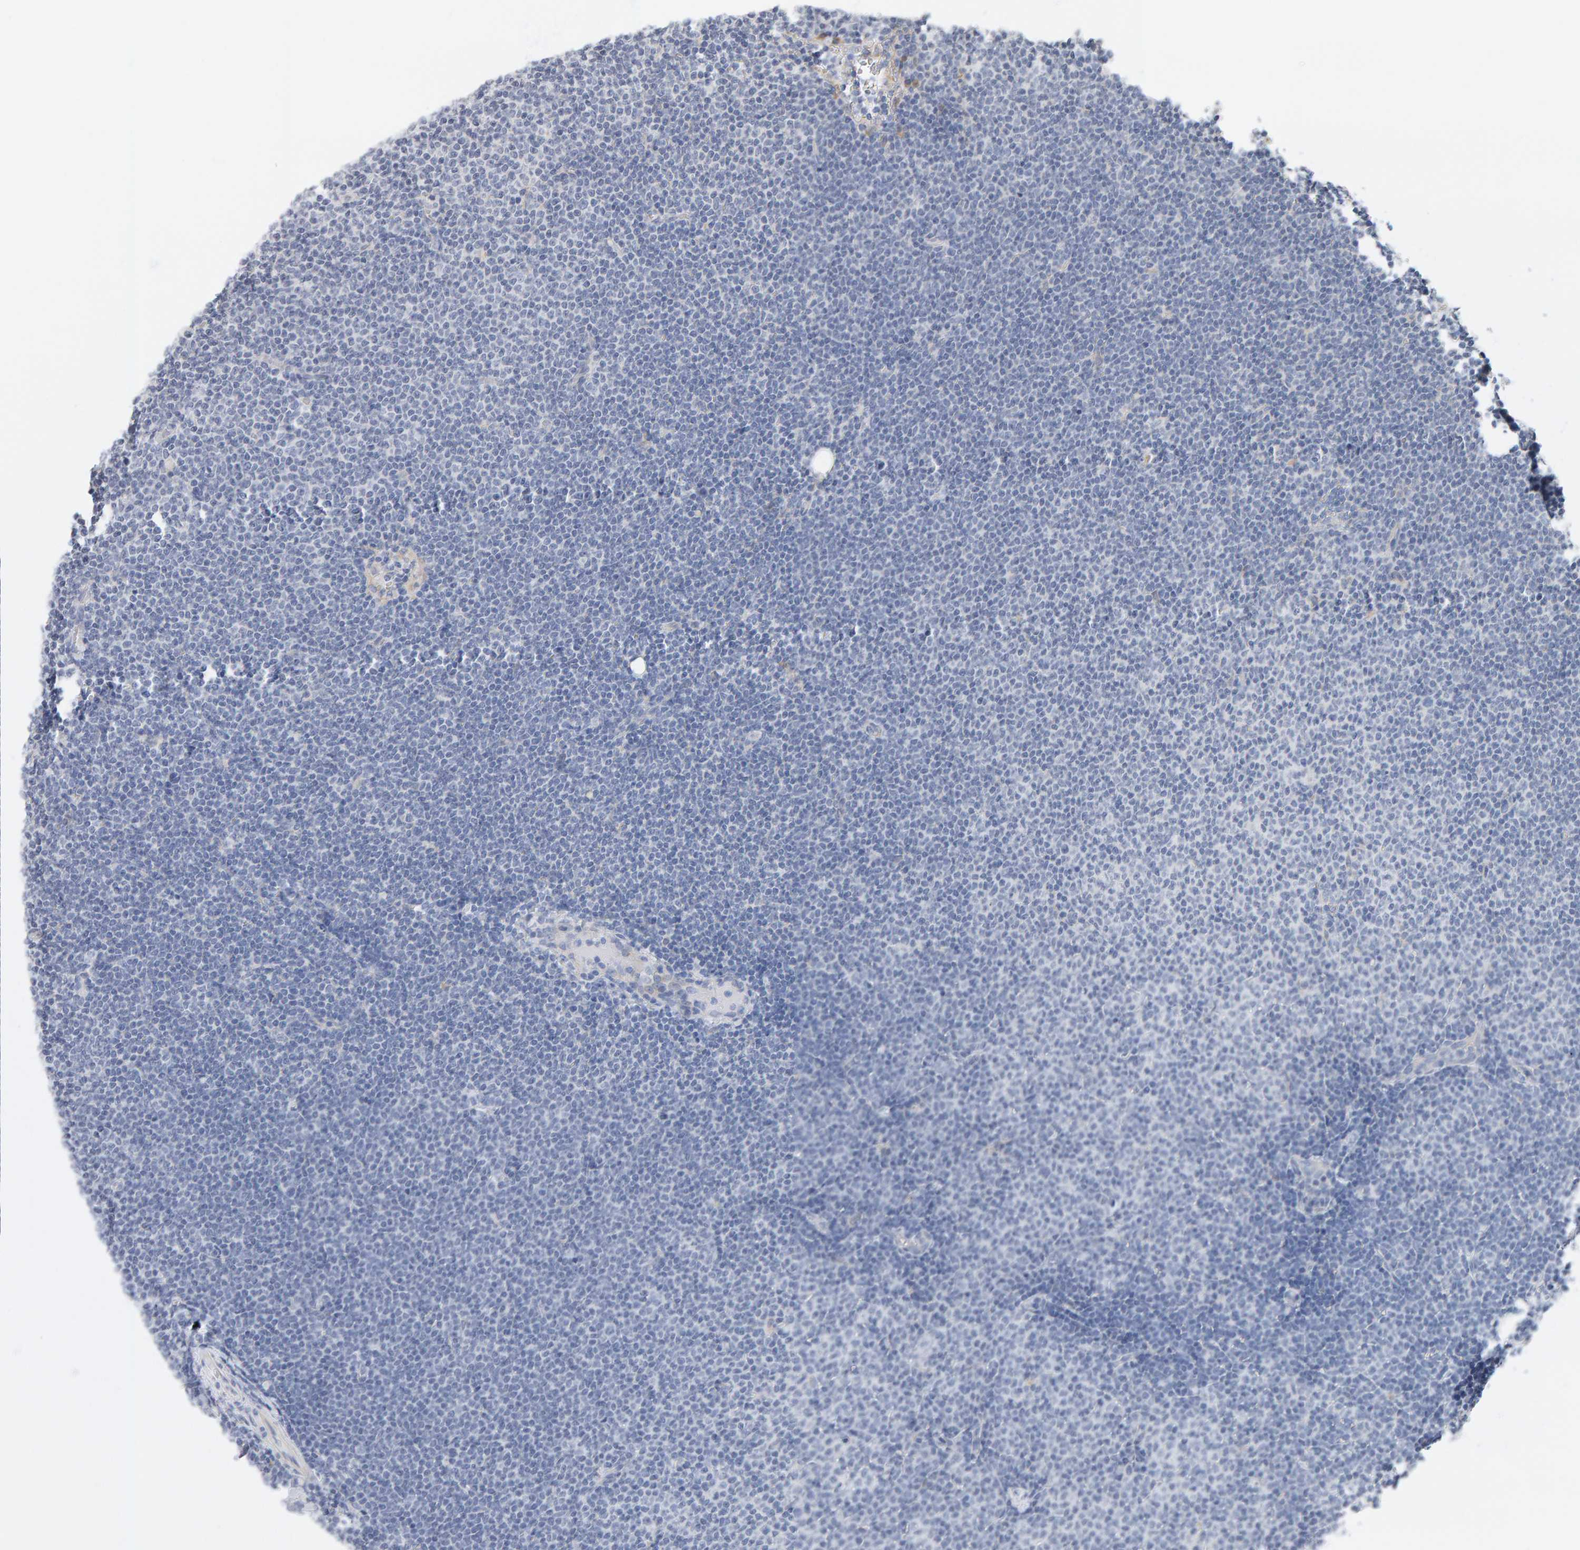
{"staining": {"intensity": "negative", "quantity": "none", "location": "none"}, "tissue": "lymphoma", "cell_type": "Tumor cells", "image_type": "cancer", "snomed": [{"axis": "morphology", "description": "Malignant lymphoma, non-Hodgkin's type, Low grade"}, {"axis": "topography", "description": "Lymph node"}], "caption": "Human lymphoma stained for a protein using immunohistochemistry demonstrates no staining in tumor cells.", "gene": "ADHFE1", "patient": {"sex": "female", "age": 53}}